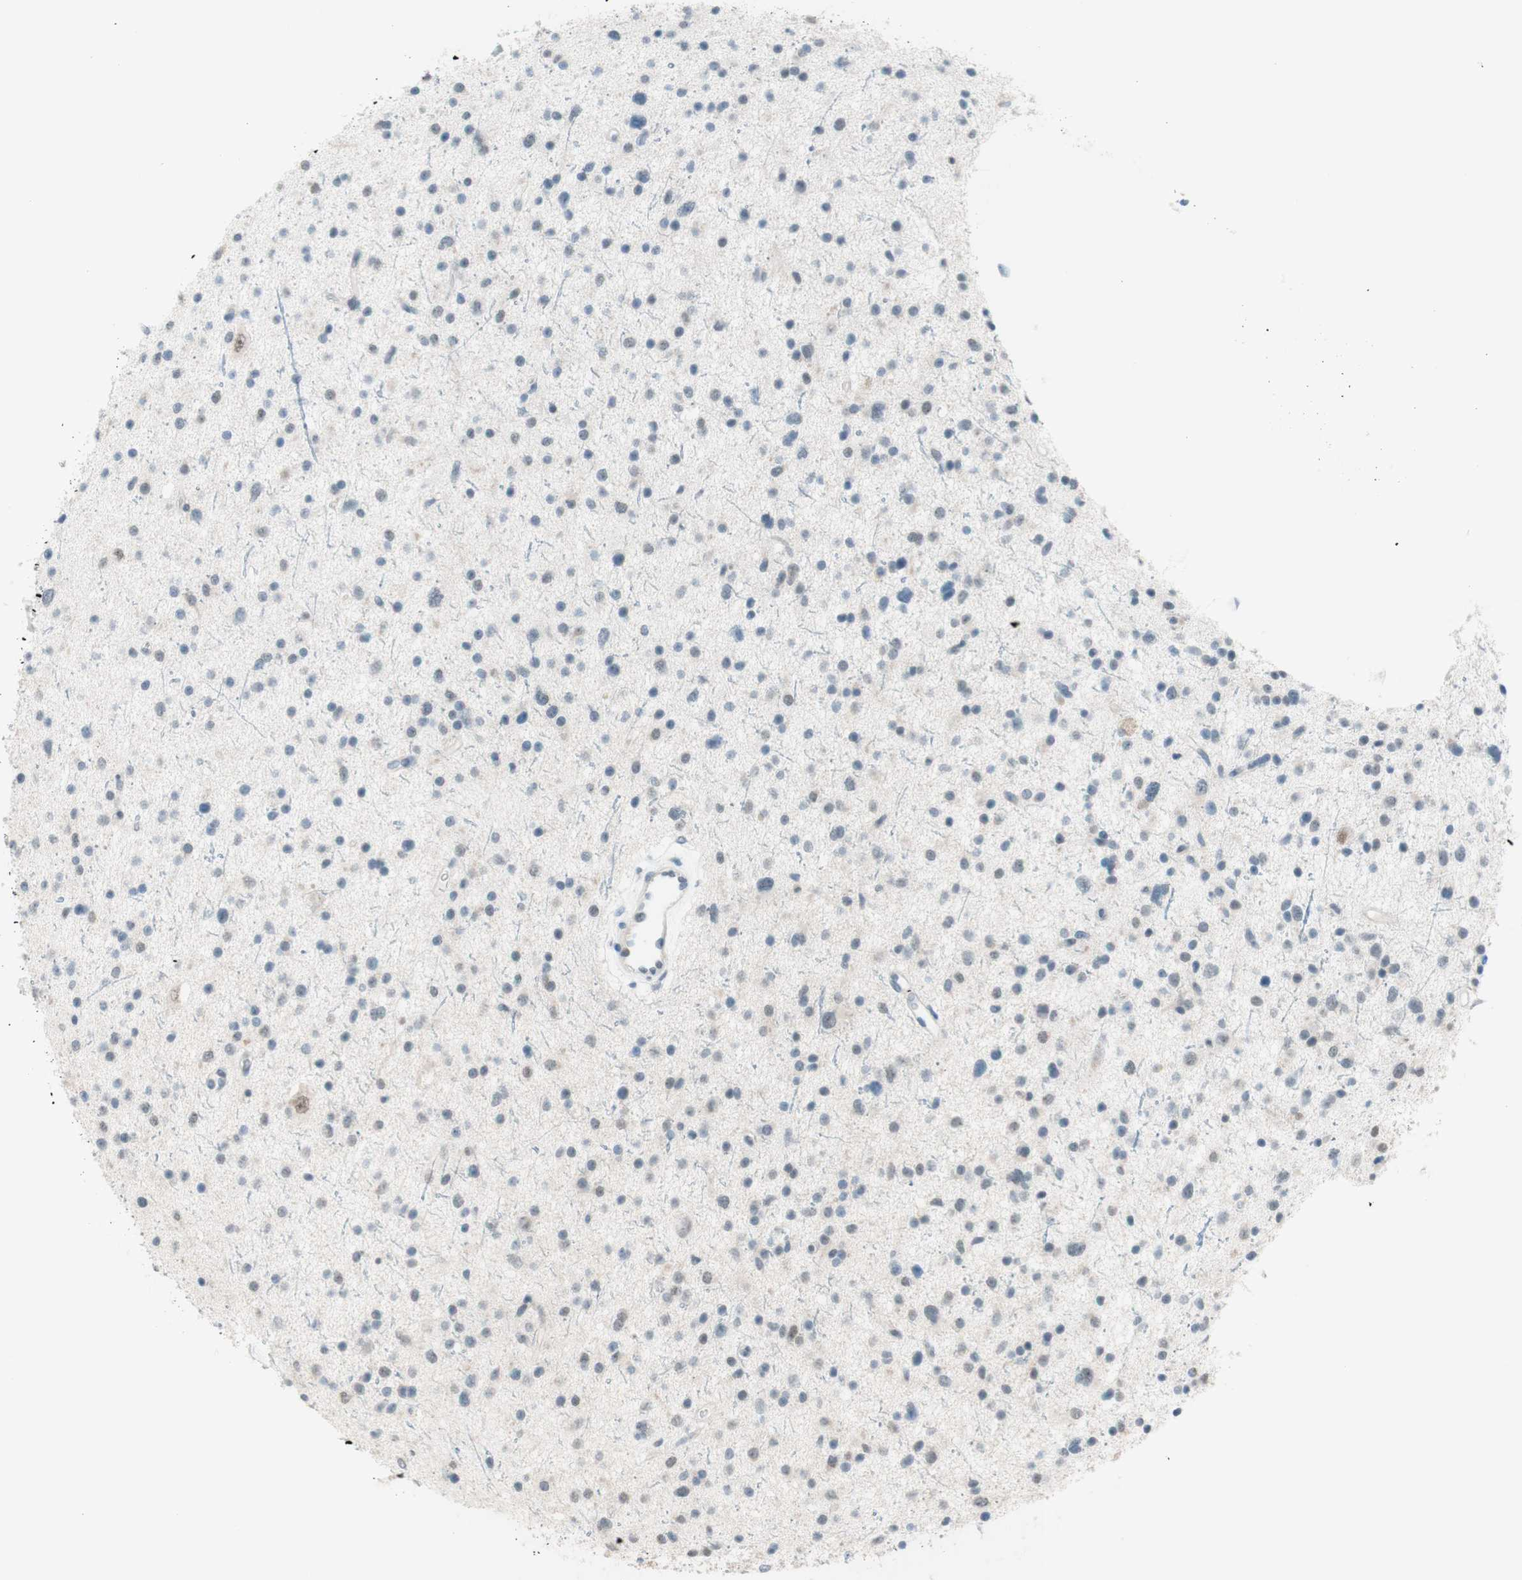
{"staining": {"intensity": "negative", "quantity": "none", "location": "none"}, "tissue": "glioma", "cell_type": "Tumor cells", "image_type": "cancer", "snomed": [{"axis": "morphology", "description": "Glioma, malignant, Low grade"}, {"axis": "topography", "description": "Brain"}], "caption": "There is no significant expression in tumor cells of malignant glioma (low-grade).", "gene": "JPH1", "patient": {"sex": "female", "age": 37}}